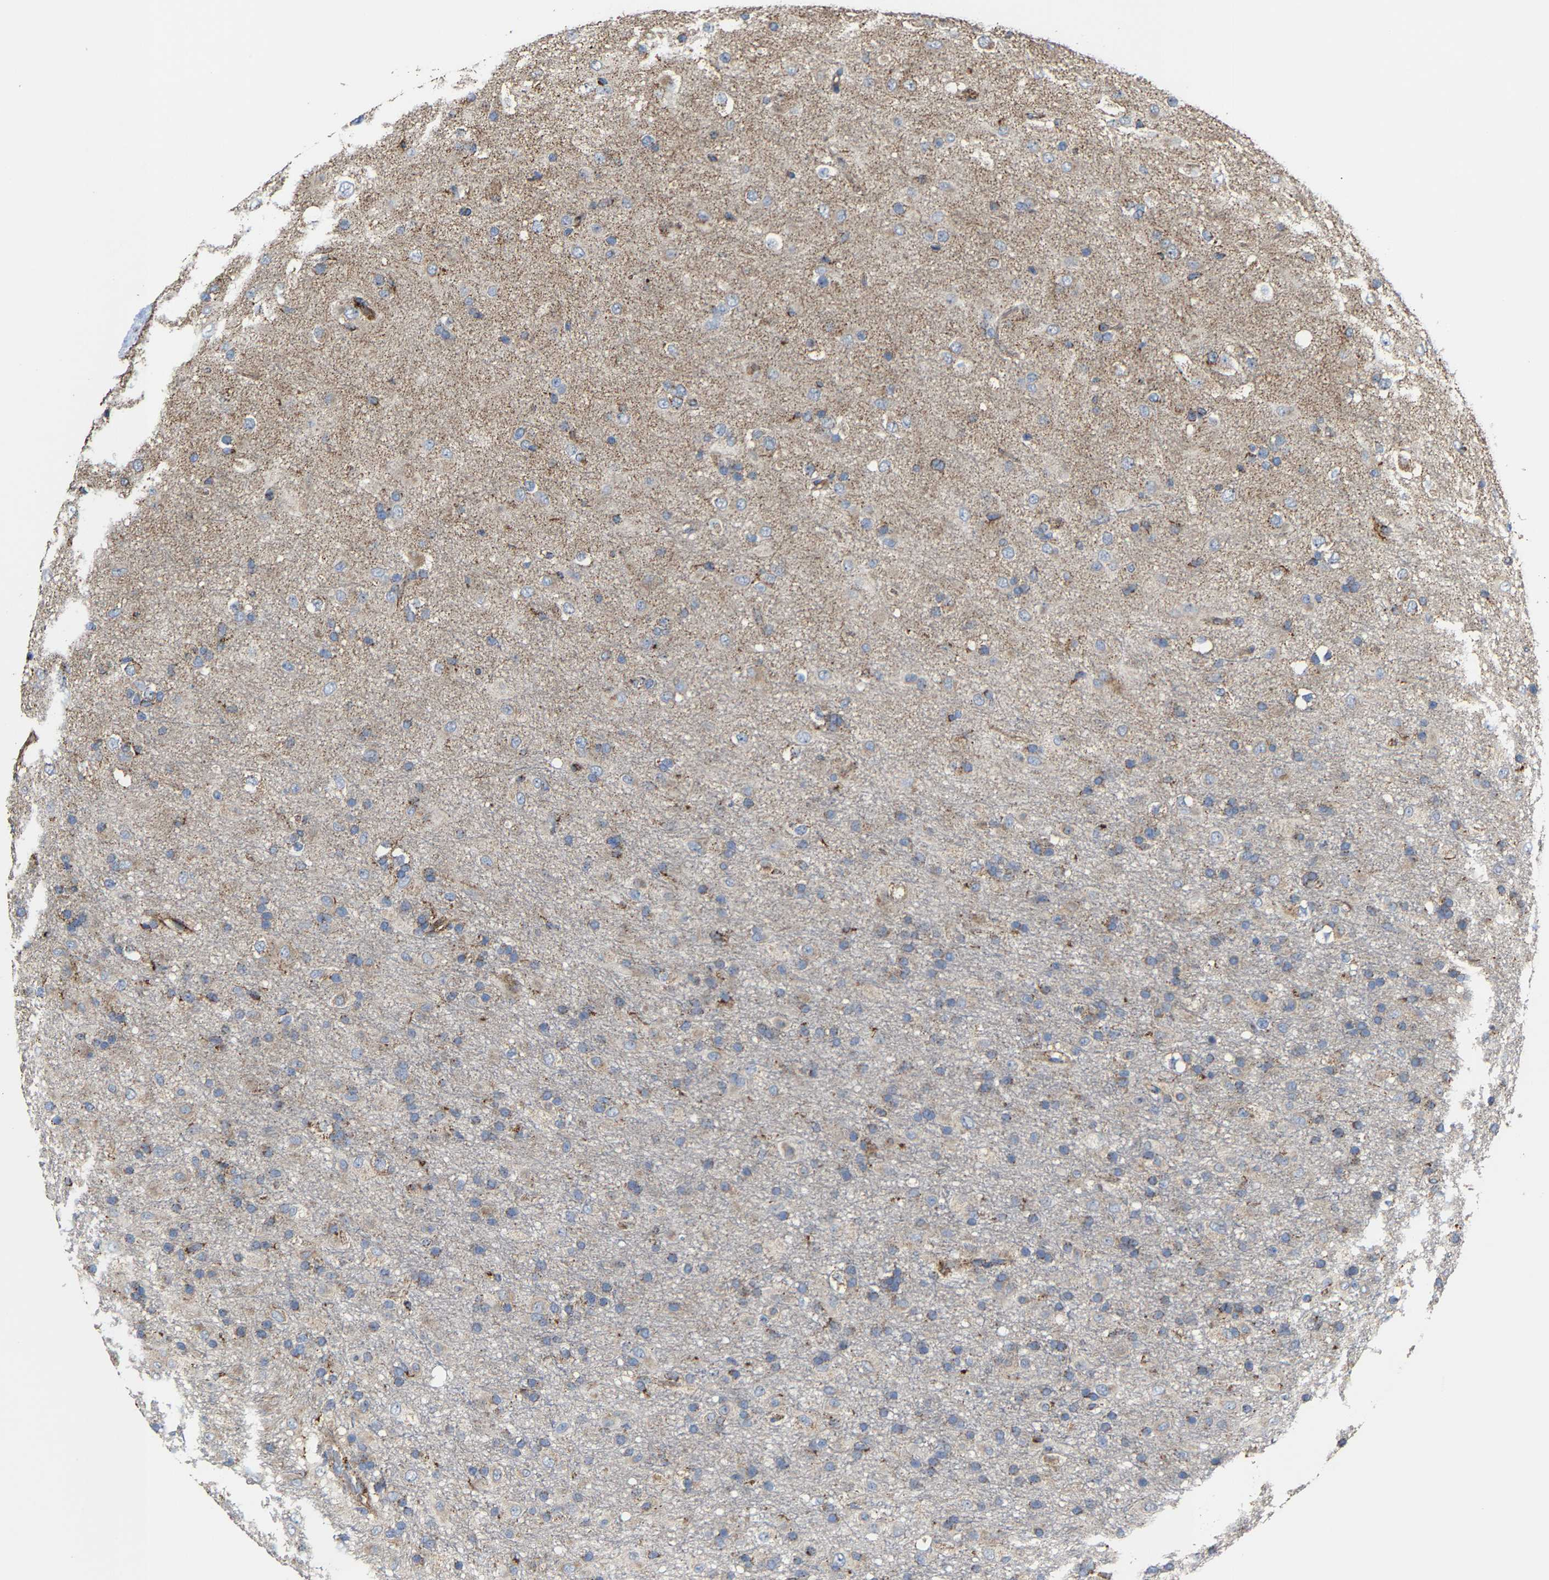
{"staining": {"intensity": "moderate", "quantity": "25%-75%", "location": "cytoplasmic/membranous"}, "tissue": "glioma", "cell_type": "Tumor cells", "image_type": "cancer", "snomed": [{"axis": "morphology", "description": "Glioma, malignant, Low grade"}, {"axis": "topography", "description": "Brain"}], "caption": "Glioma stained for a protein displays moderate cytoplasmic/membranous positivity in tumor cells.", "gene": "NDUFV3", "patient": {"sex": "male", "age": 65}}